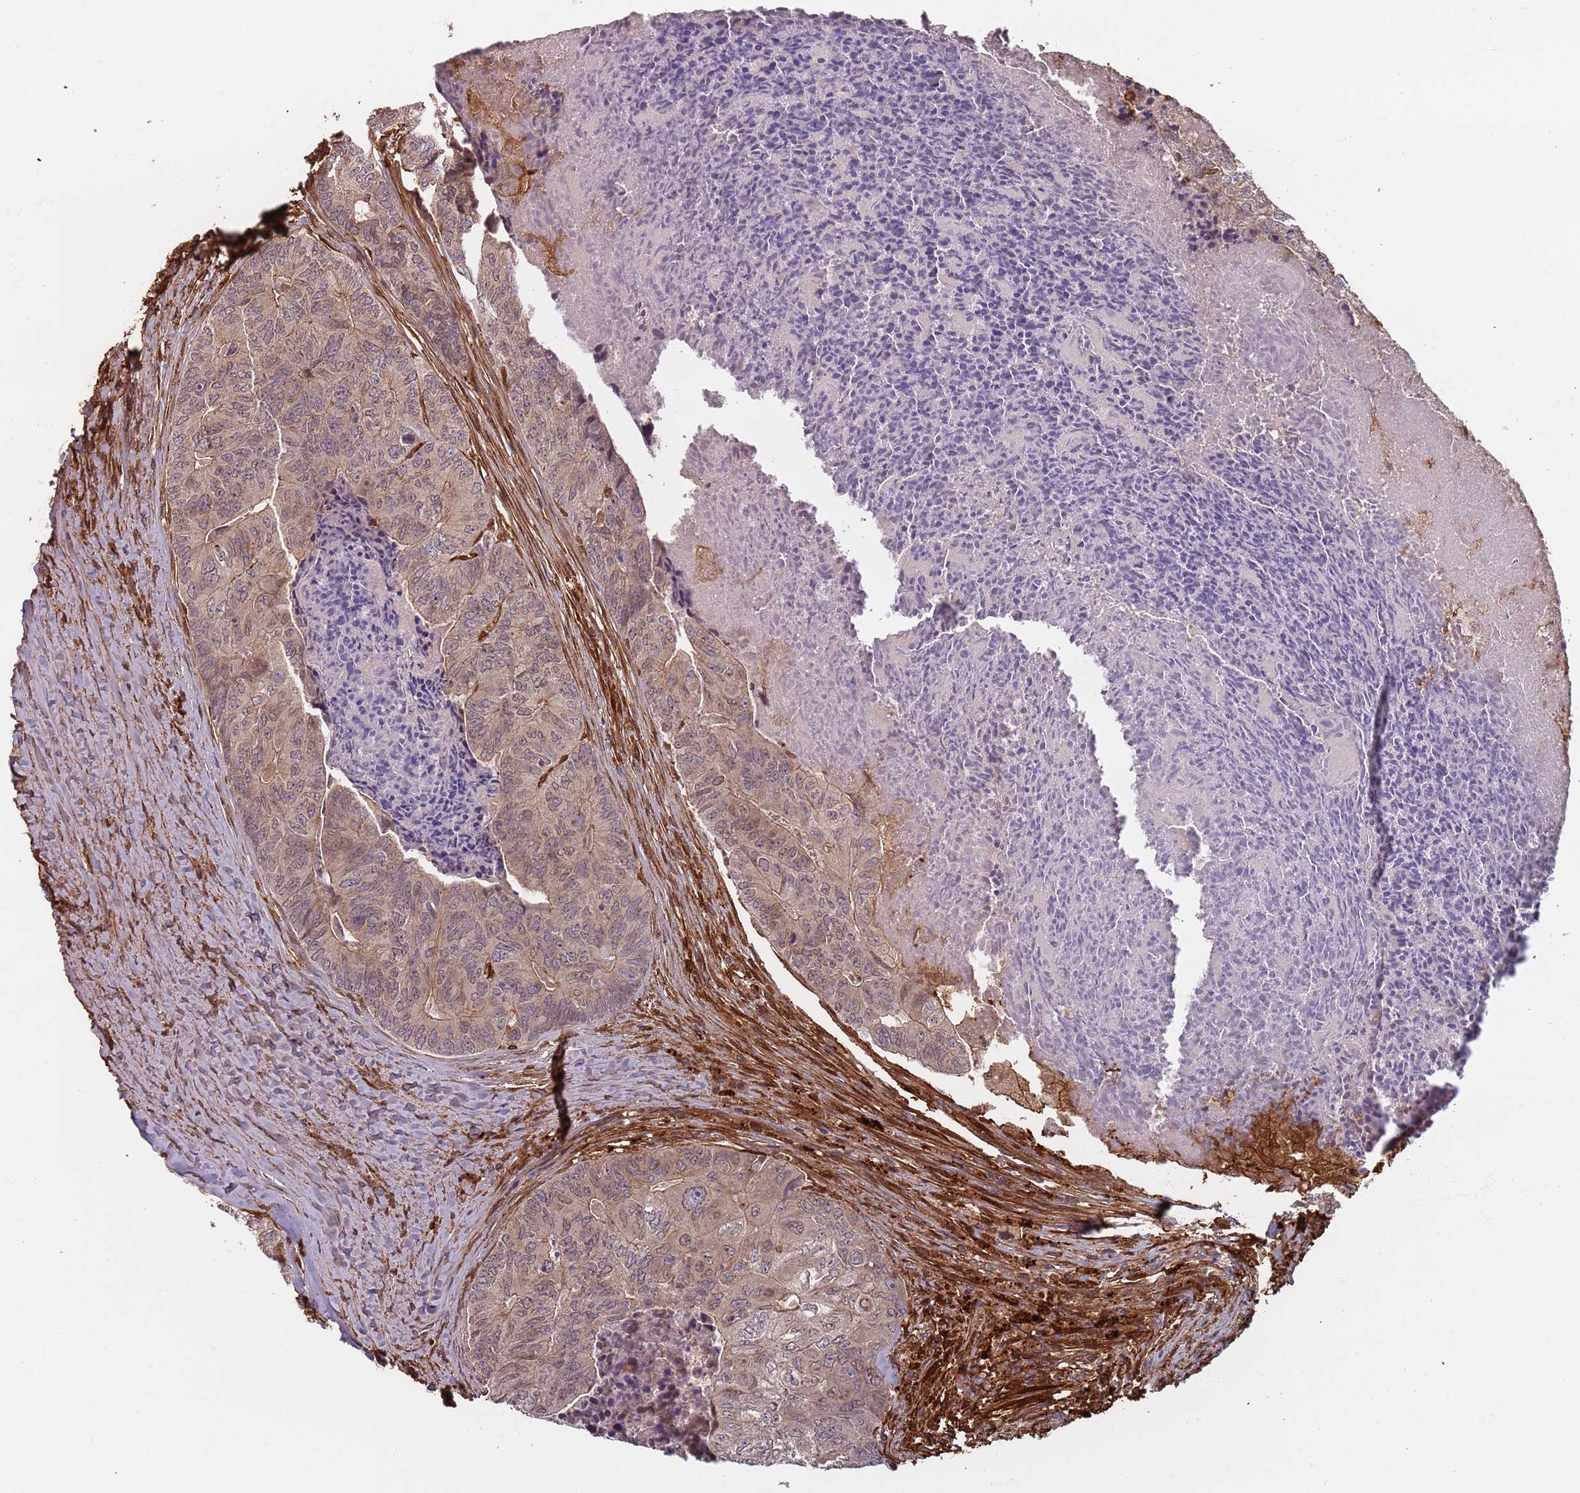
{"staining": {"intensity": "weak", "quantity": ">75%", "location": "cytoplasmic/membranous"}, "tissue": "colorectal cancer", "cell_type": "Tumor cells", "image_type": "cancer", "snomed": [{"axis": "morphology", "description": "Adenocarcinoma, NOS"}, {"axis": "topography", "description": "Colon"}], "caption": "Human colorectal cancer stained with a brown dye displays weak cytoplasmic/membranous positive positivity in approximately >75% of tumor cells.", "gene": "SDCCAG8", "patient": {"sex": "female", "age": 67}}